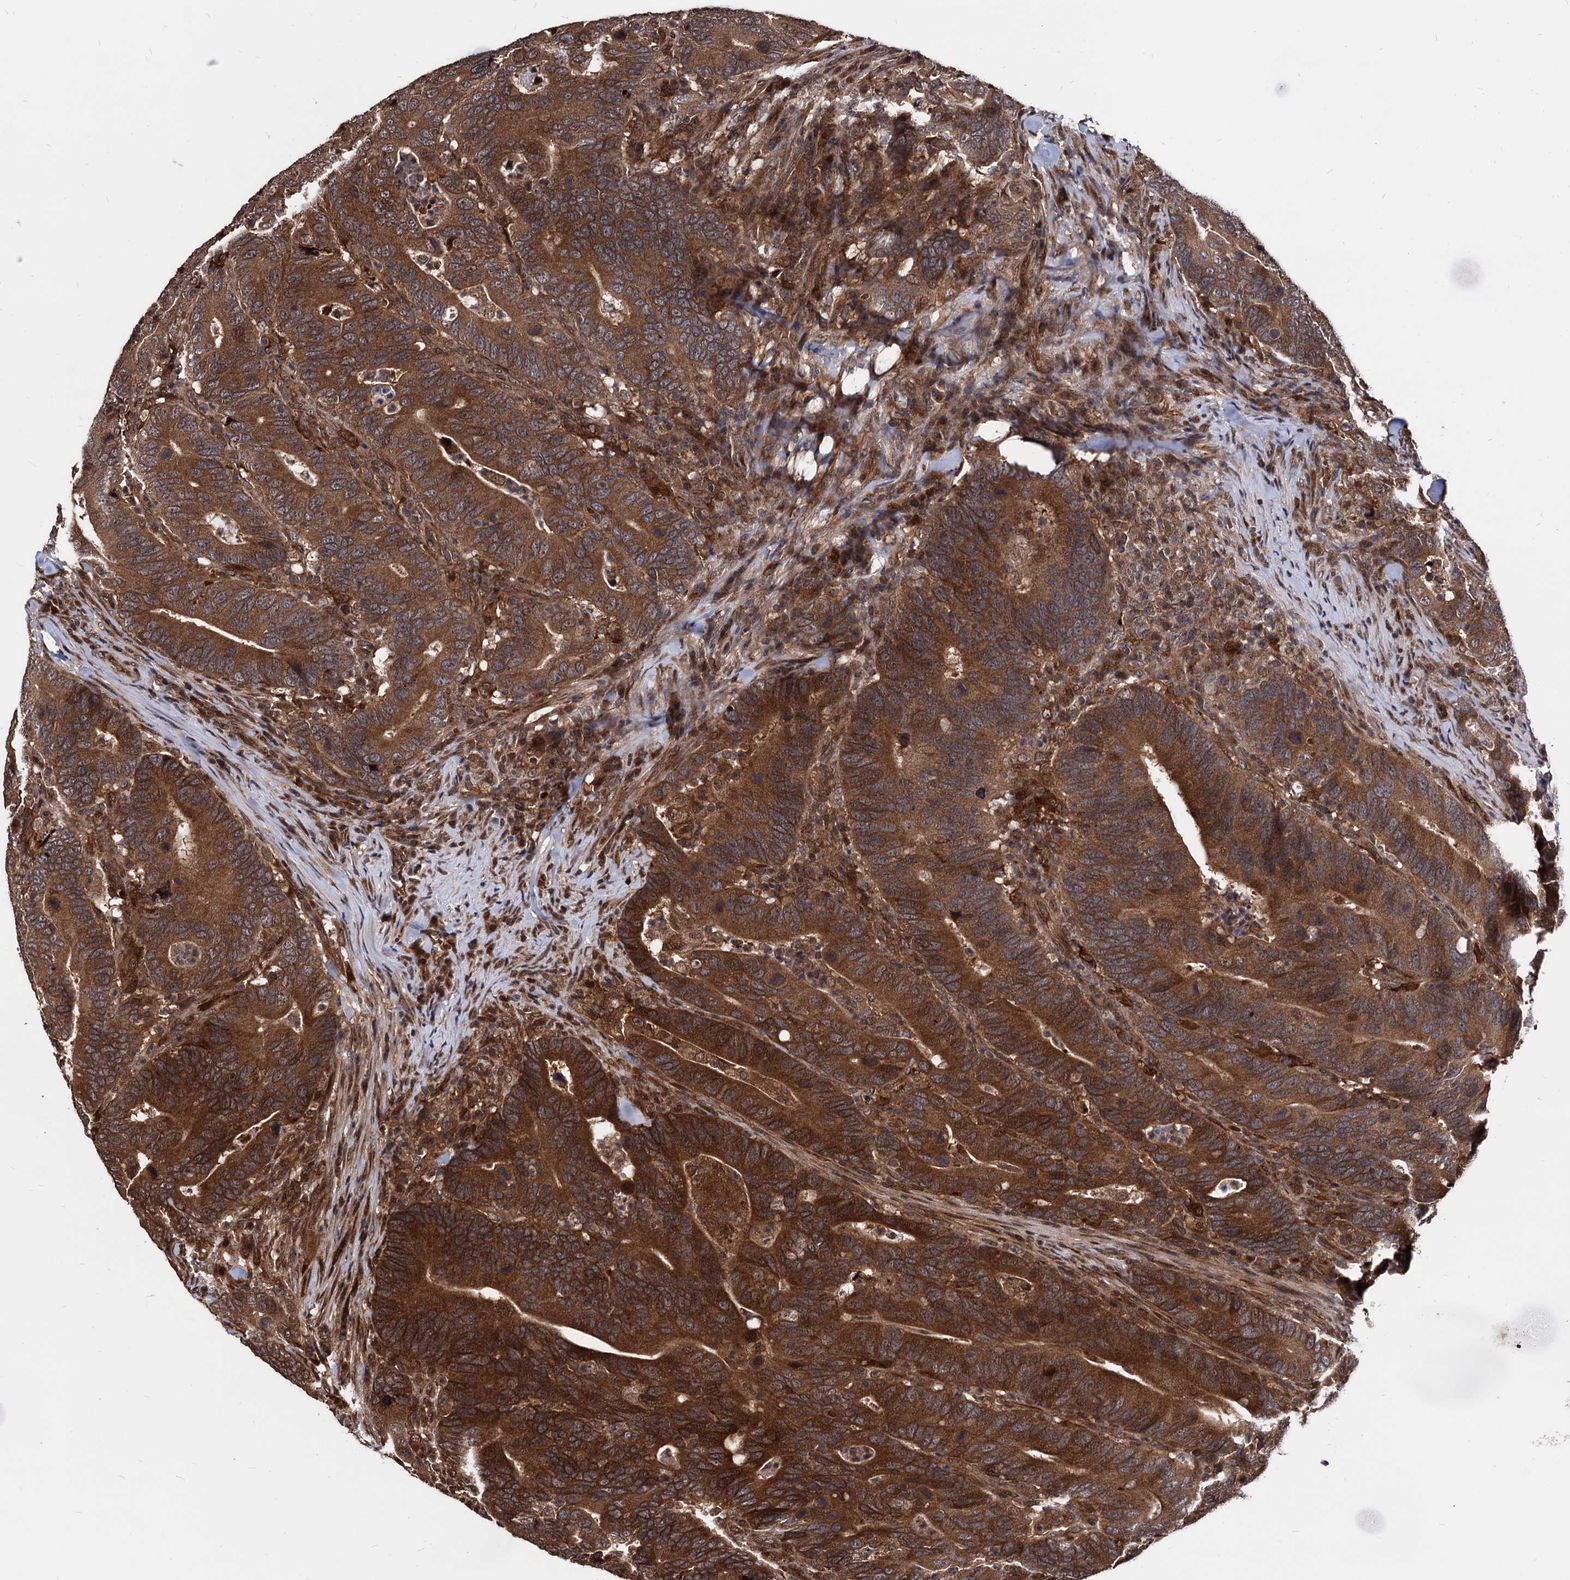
{"staining": {"intensity": "strong", "quantity": ">75%", "location": "cytoplasmic/membranous"}, "tissue": "colorectal cancer", "cell_type": "Tumor cells", "image_type": "cancer", "snomed": [{"axis": "morphology", "description": "Adenocarcinoma, NOS"}, {"axis": "topography", "description": "Colon"}], "caption": "IHC micrograph of colorectal cancer stained for a protein (brown), which displays high levels of strong cytoplasmic/membranous positivity in about >75% of tumor cells.", "gene": "ANKRD12", "patient": {"sex": "female", "age": 66}}